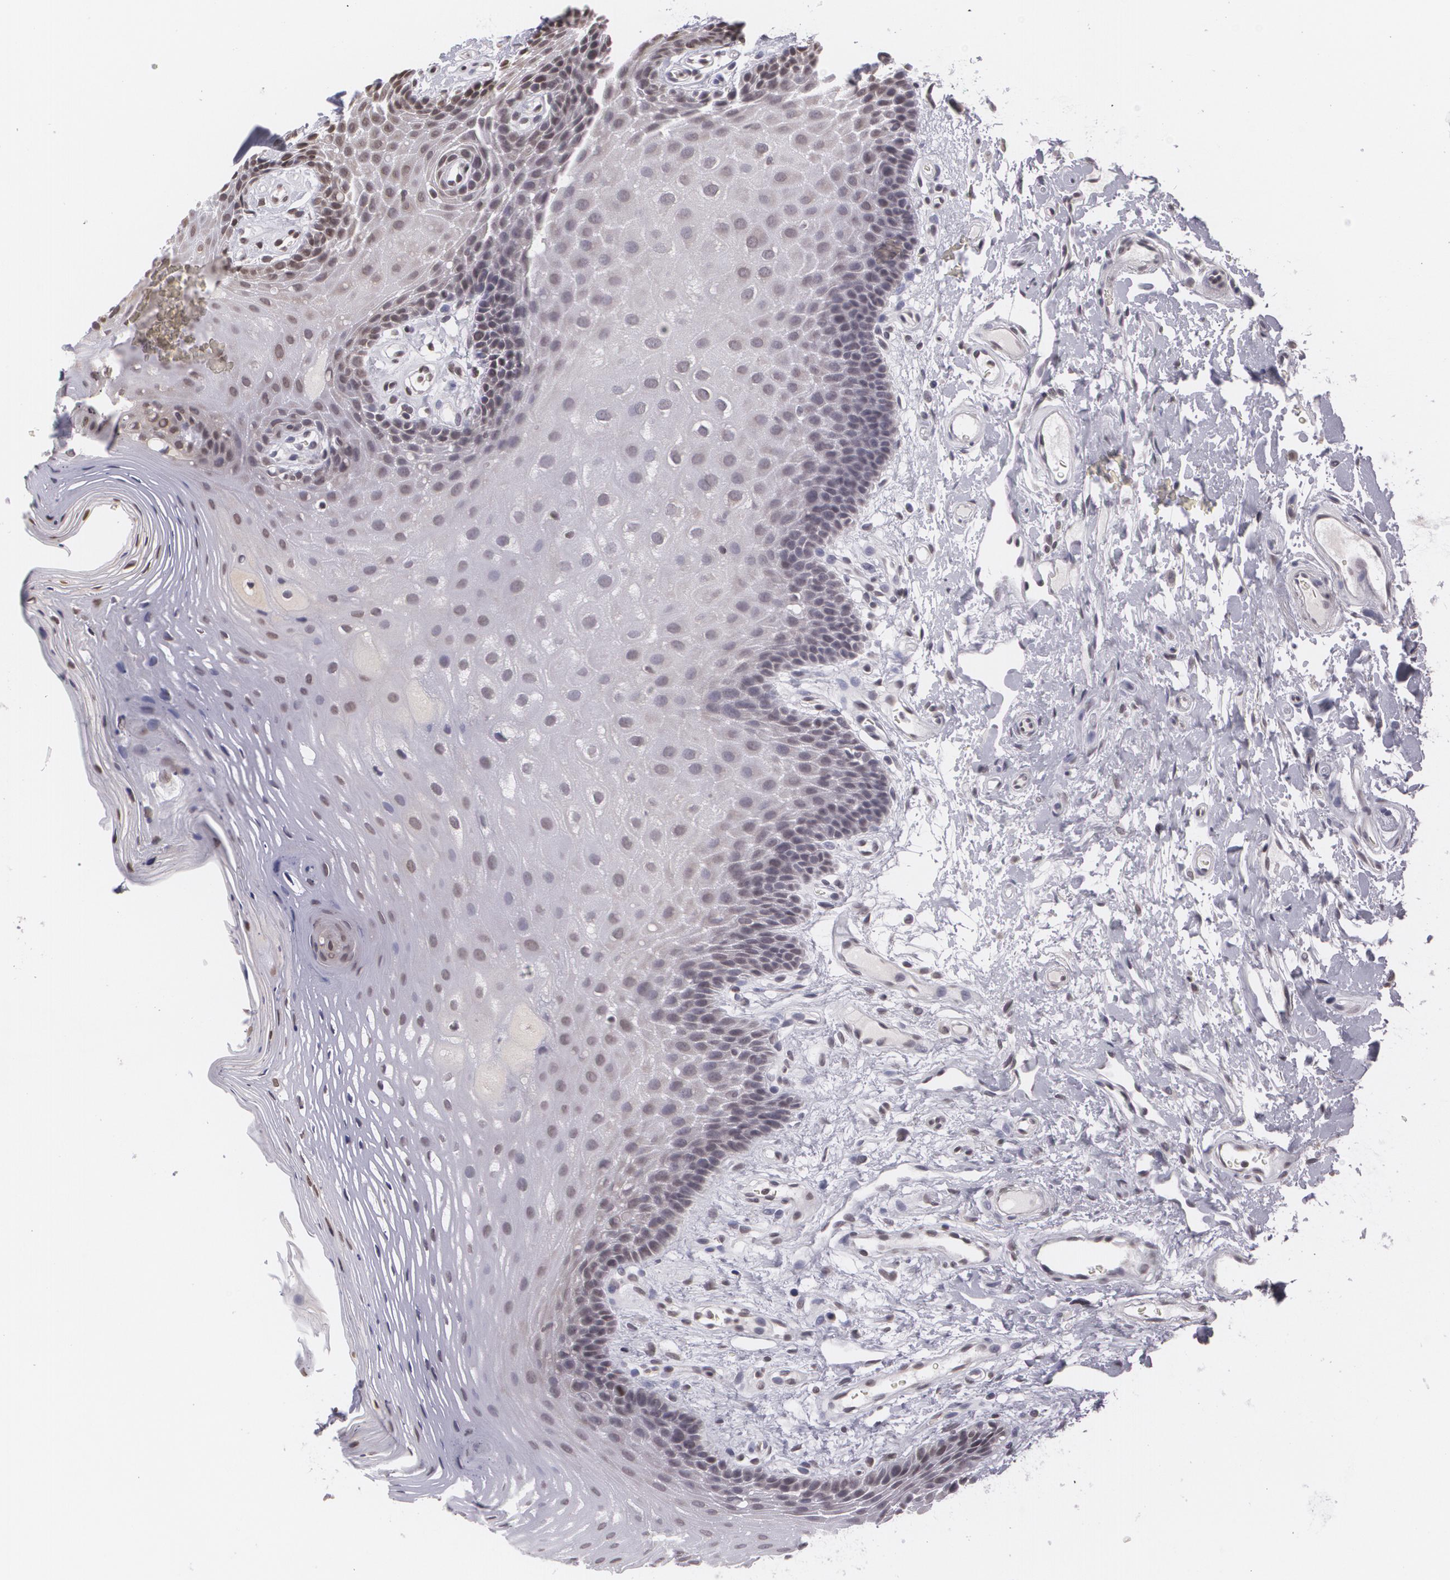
{"staining": {"intensity": "negative", "quantity": "none", "location": "none"}, "tissue": "oral mucosa", "cell_type": "Squamous epithelial cells", "image_type": "normal", "snomed": [{"axis": "morphology", "description": "Normal tissue, NOS"}, {"axis": "topography", "description": "Oral tissue"}], "caption": "The photomicrograph exhibits no staining of squamous epithelial cells in normal oral mucosa.", "gene": "MUC1", "patient": {"sex": "male", "age": 62}}